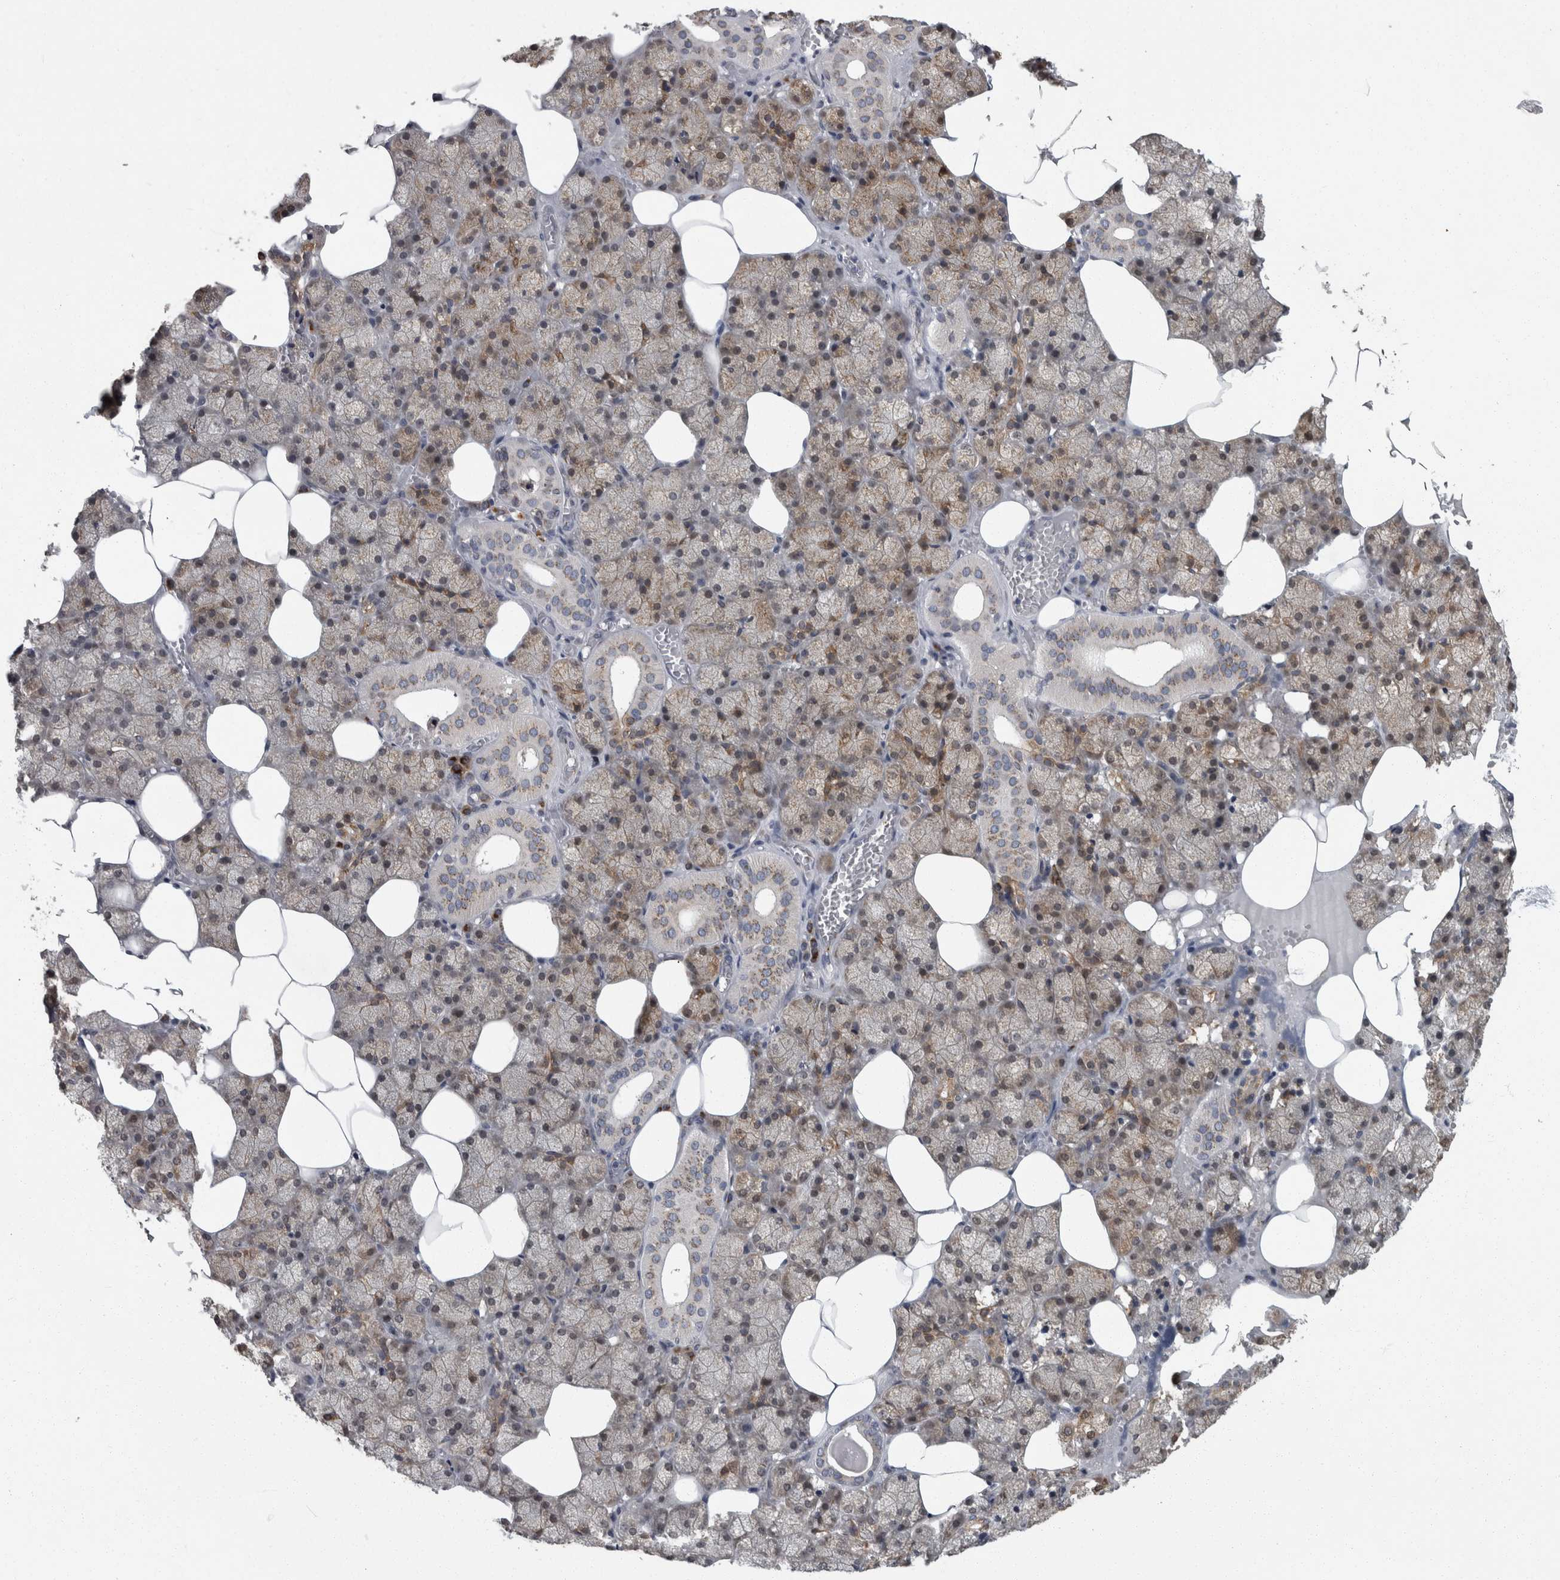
{"staining": {"intensity": "moderate", "quantity": "25%-75%", "location": "cytoplasmic/membranous"}, "tissue": "salivary gland", "cell_type": "Glandular cells", "image_type": "normal", "snomed": [{"axis": "morphology", "description": "Normal tissue, NOS"}, {"axis": "topography", "description": "Salivary gland"}], "caption": "This image demonstrates immunohistochemistry (IHC) staining of unremarkable human salivary gland, with medium moderate cytoplasmic/membranous positivity in approximately 25%-75% of glandular cells.", "gene": "LMAN2L", "patient": {"sex": "male", "age": 62}}